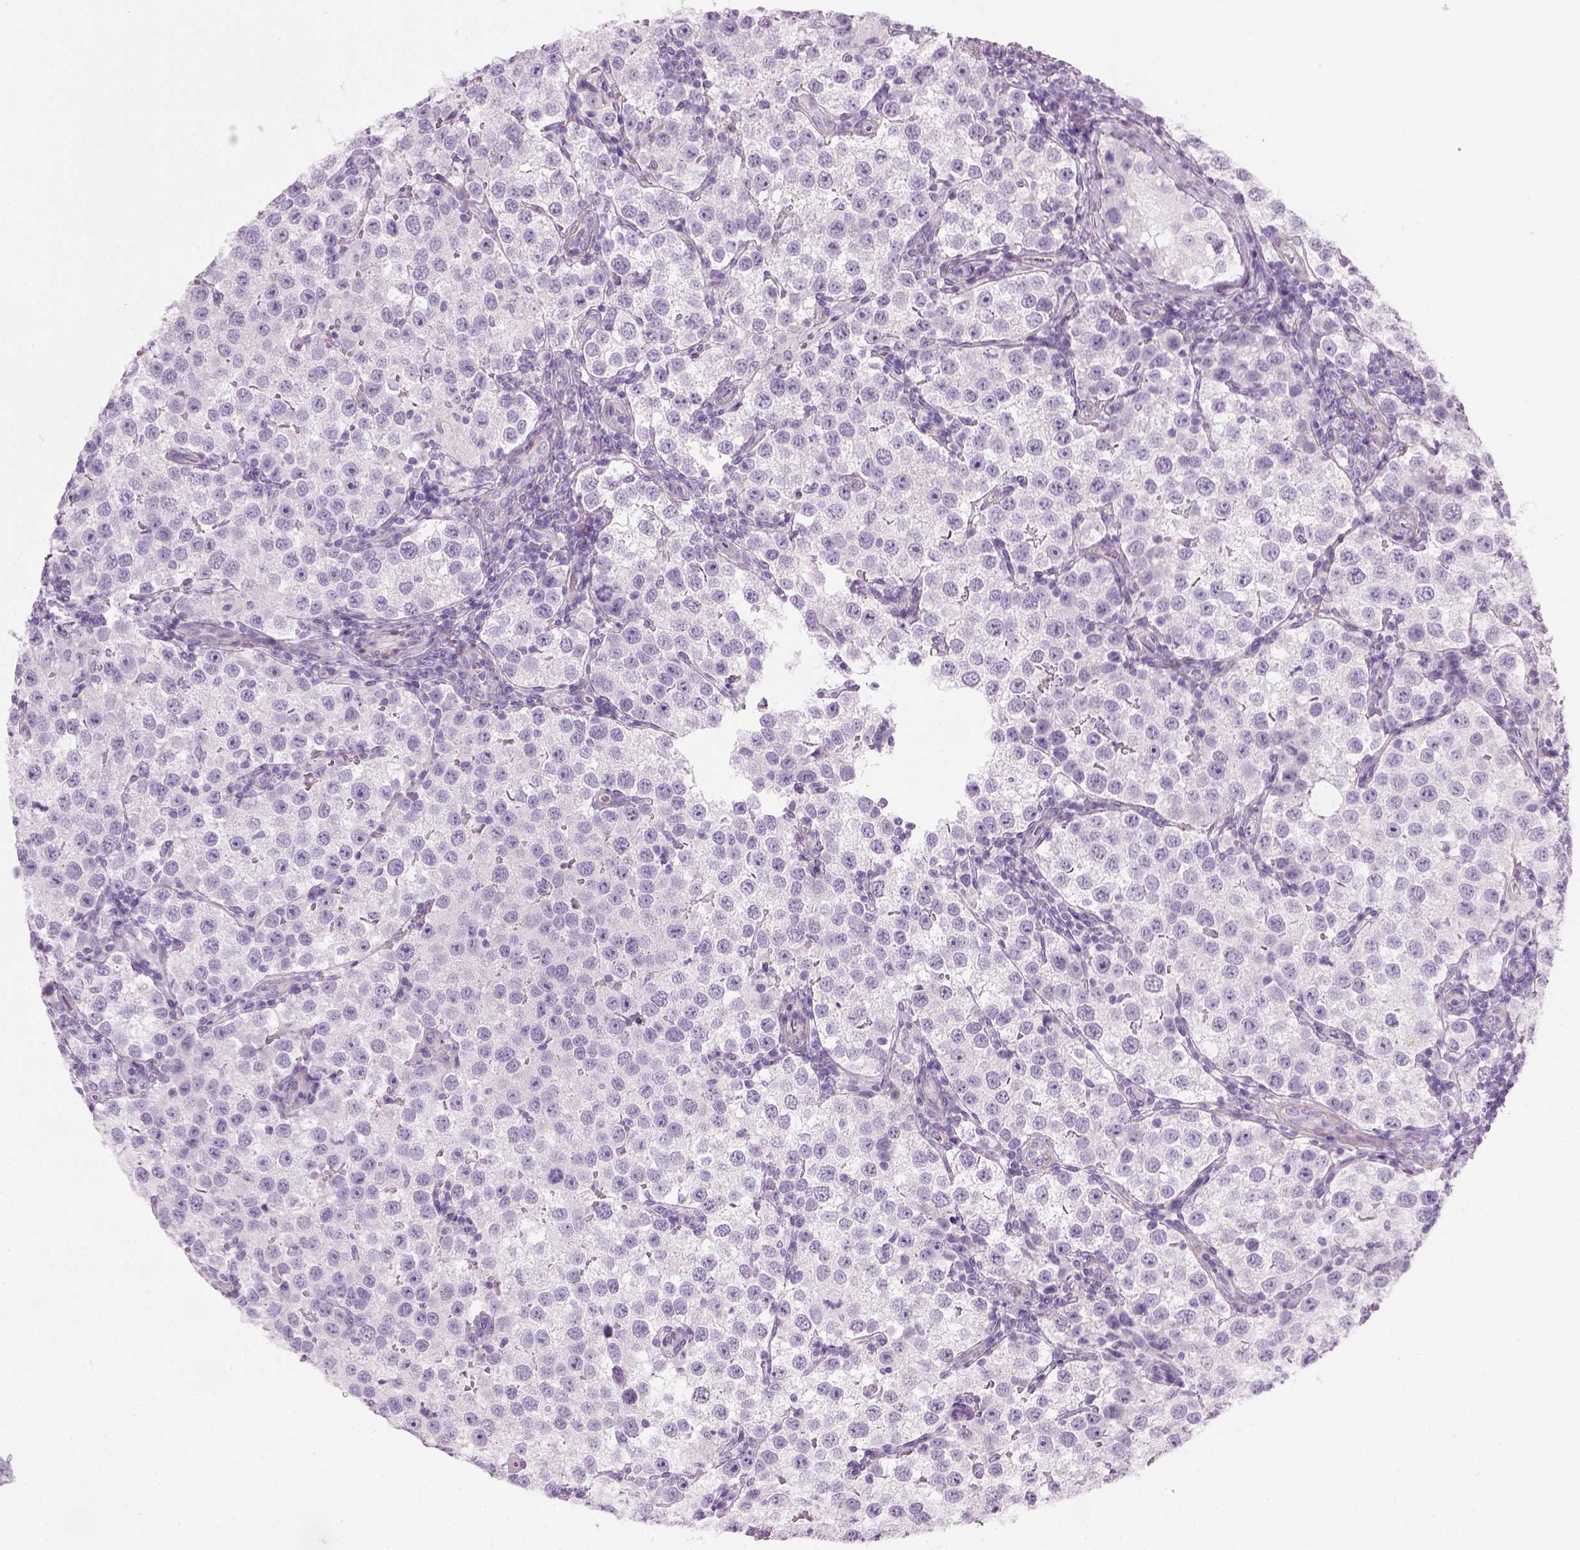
{"staining": {"intensity": "negative", "quantity": "none", "location": "none"}, "tissue": "testis cancer", "cell_type": "Tumor cells", "image_type": "cancer", "snomed": [{"axis": "morphology", "description": "Seminoma, NOS"}, {"axis": "topography", "description": "Testis"}], "caption": "Immunohistochemistry (IHC) image of human testis cancer stained for a protein (brown), which demonstrates no positivity in tumor cells. (Brightfield microscopy of DAB immunohistochemistry at high magnification).", "gene": "FAM161A", "patient": {"sex": "male", "age": 37}}